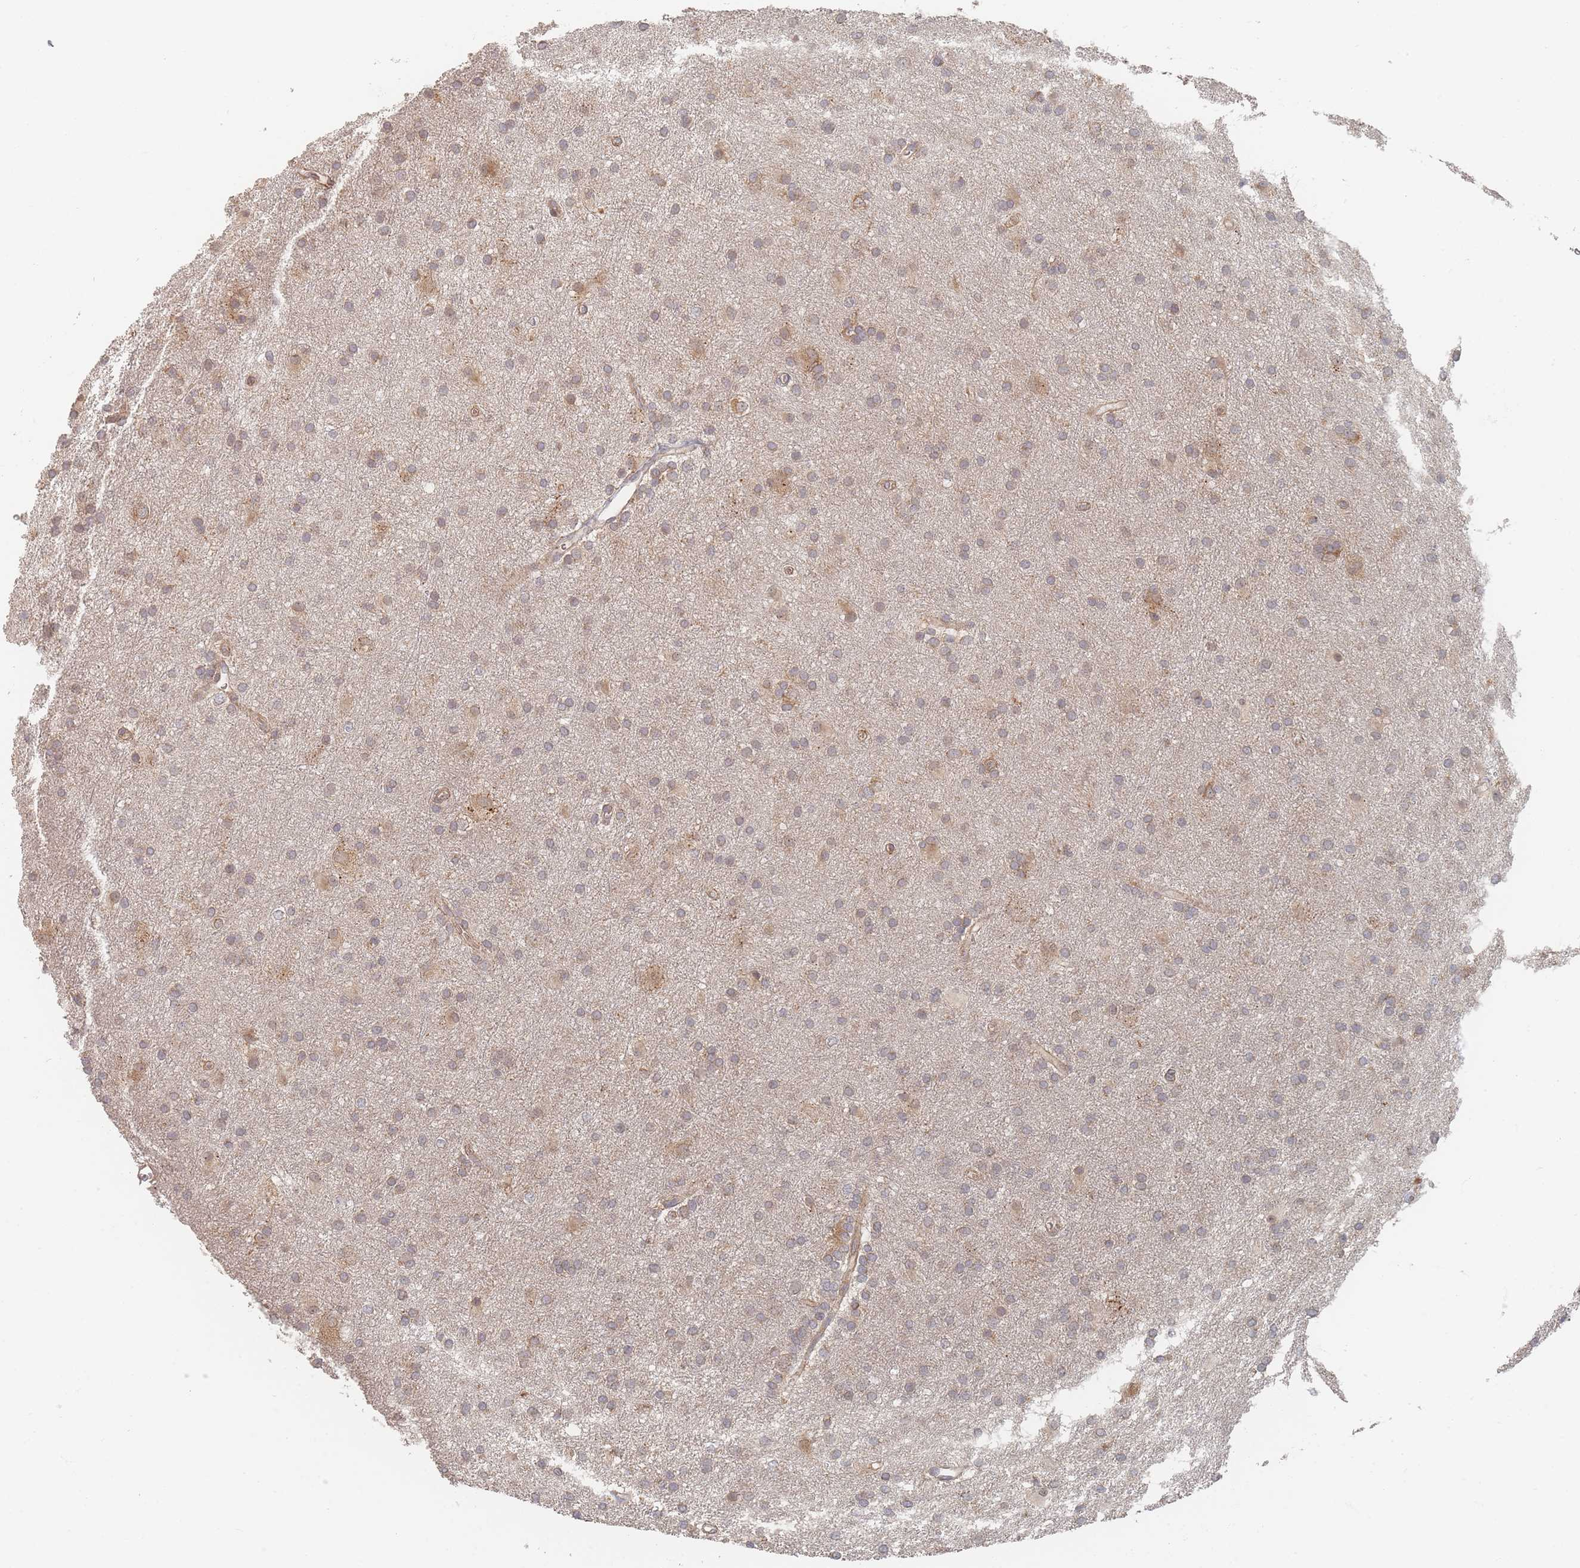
{"staining": {"intensity": "weak", "quantity": ">75%", "location": "cytoplasmic/membranous"}, "tissue": "glioma", "cell_type": "Tumor cells", "image_type": "cancer", "snomed": [{"axis": "morphology", "description": "Glioma, malignant, High grade"}, {"axis": "topography", "description": "Brain"}], "caption": "Glioma was stained to show a protein in brown. There is low levels of weak cytoplasmic/membranous staining in approximately >75% of tumor cells.", "gene": "GLE1", "patient": {"sex": "female", "age": 50}}